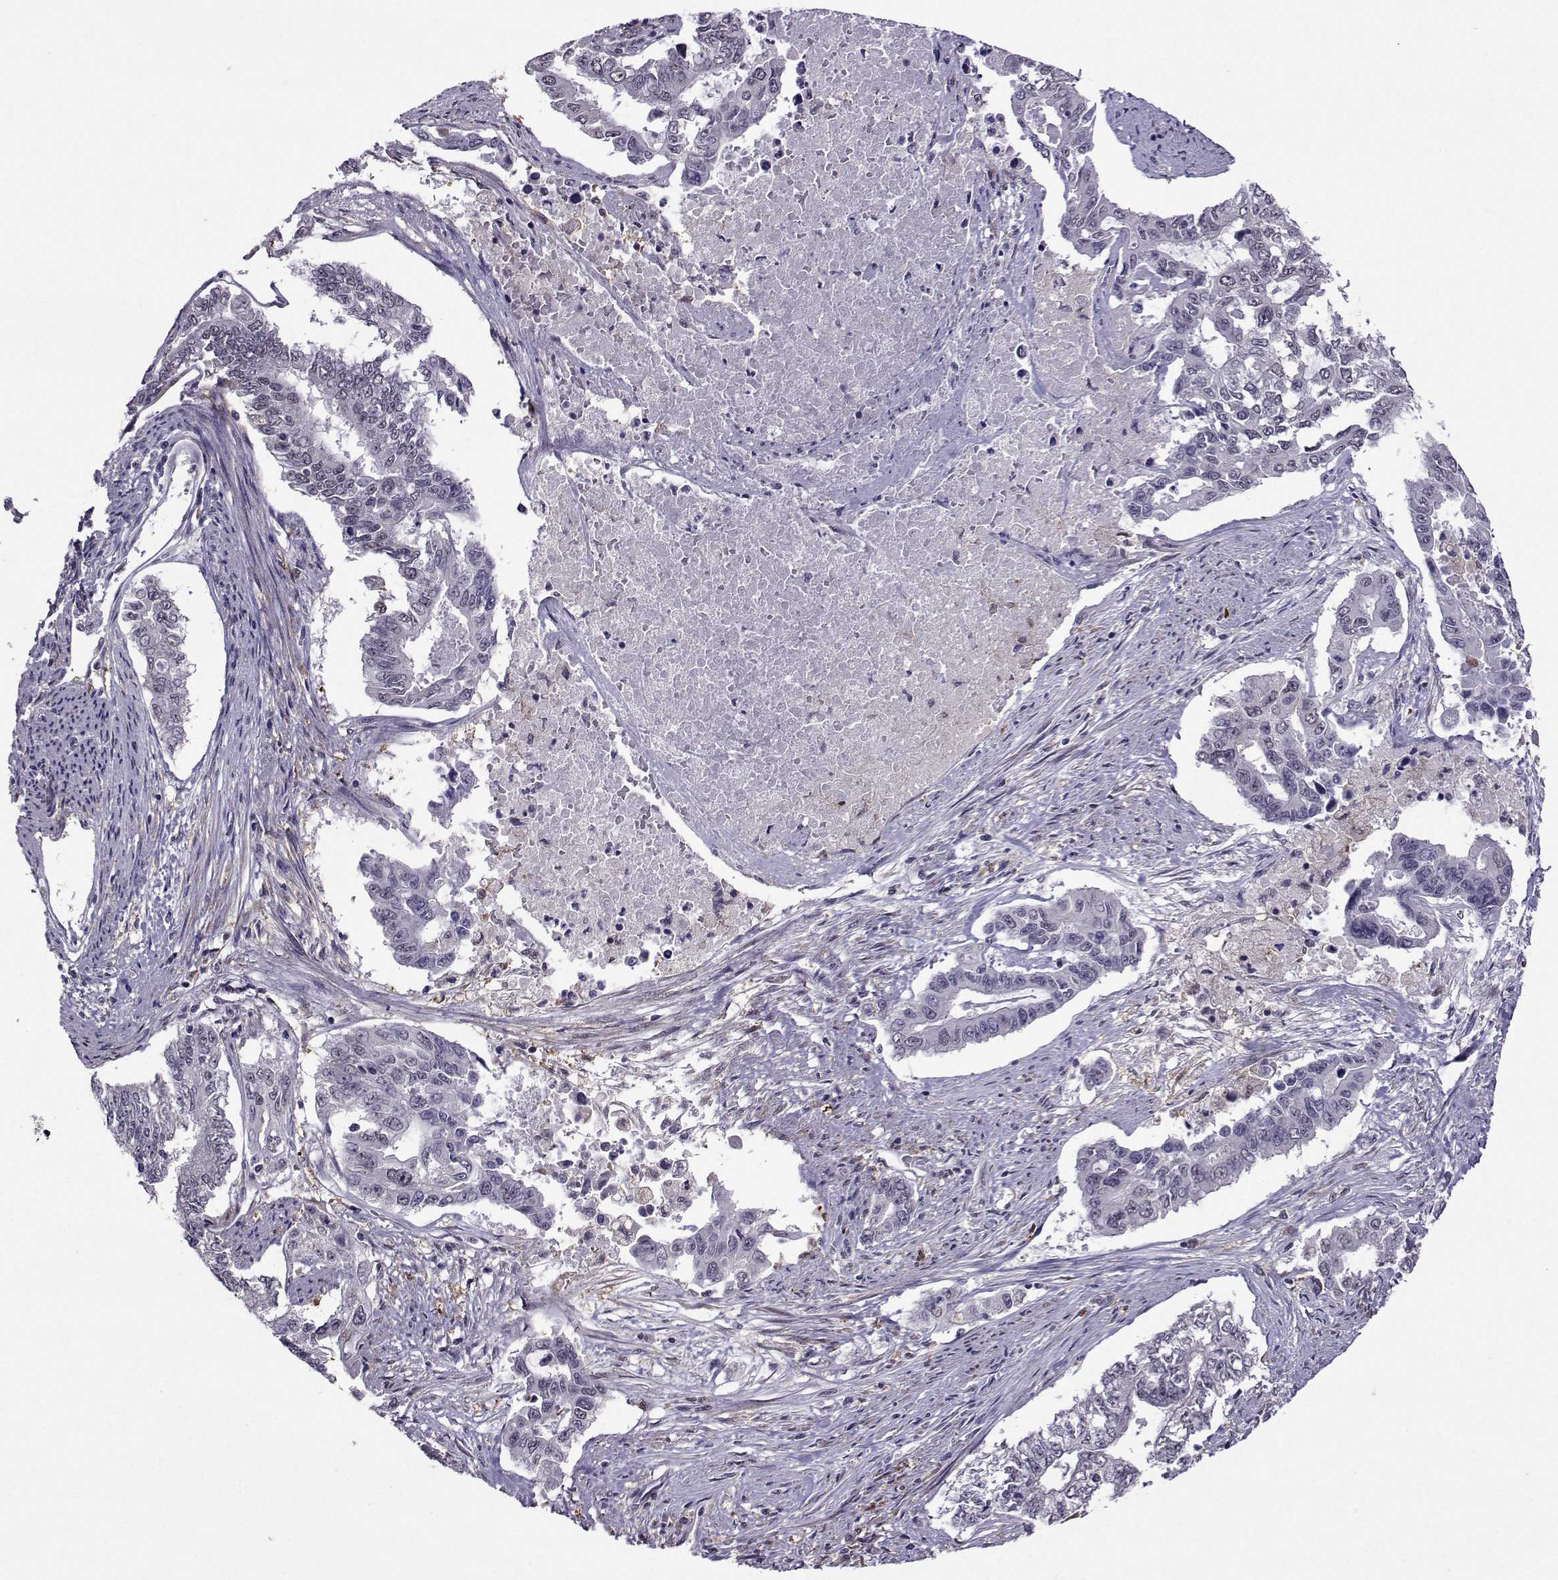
{"staining": {"intensity": "negative", "quantity": "none", "location": "none"}, "tissue": "endometrial cancer", "cell_type": "Tumor cells", "image_type": "cancer", "snomed": [{"axis": "morphology", "description": "Adenocarcinoma, NOS"}, {"axis": "topography", "description": "Uterus"}], "caption": "This is an immunohistochemistry image of endometrial cancer (adenocarcinoma). There is no positivity in tumor cells.", "gene": "DDX20", "patient": {"sex": "female", "age": 59}}